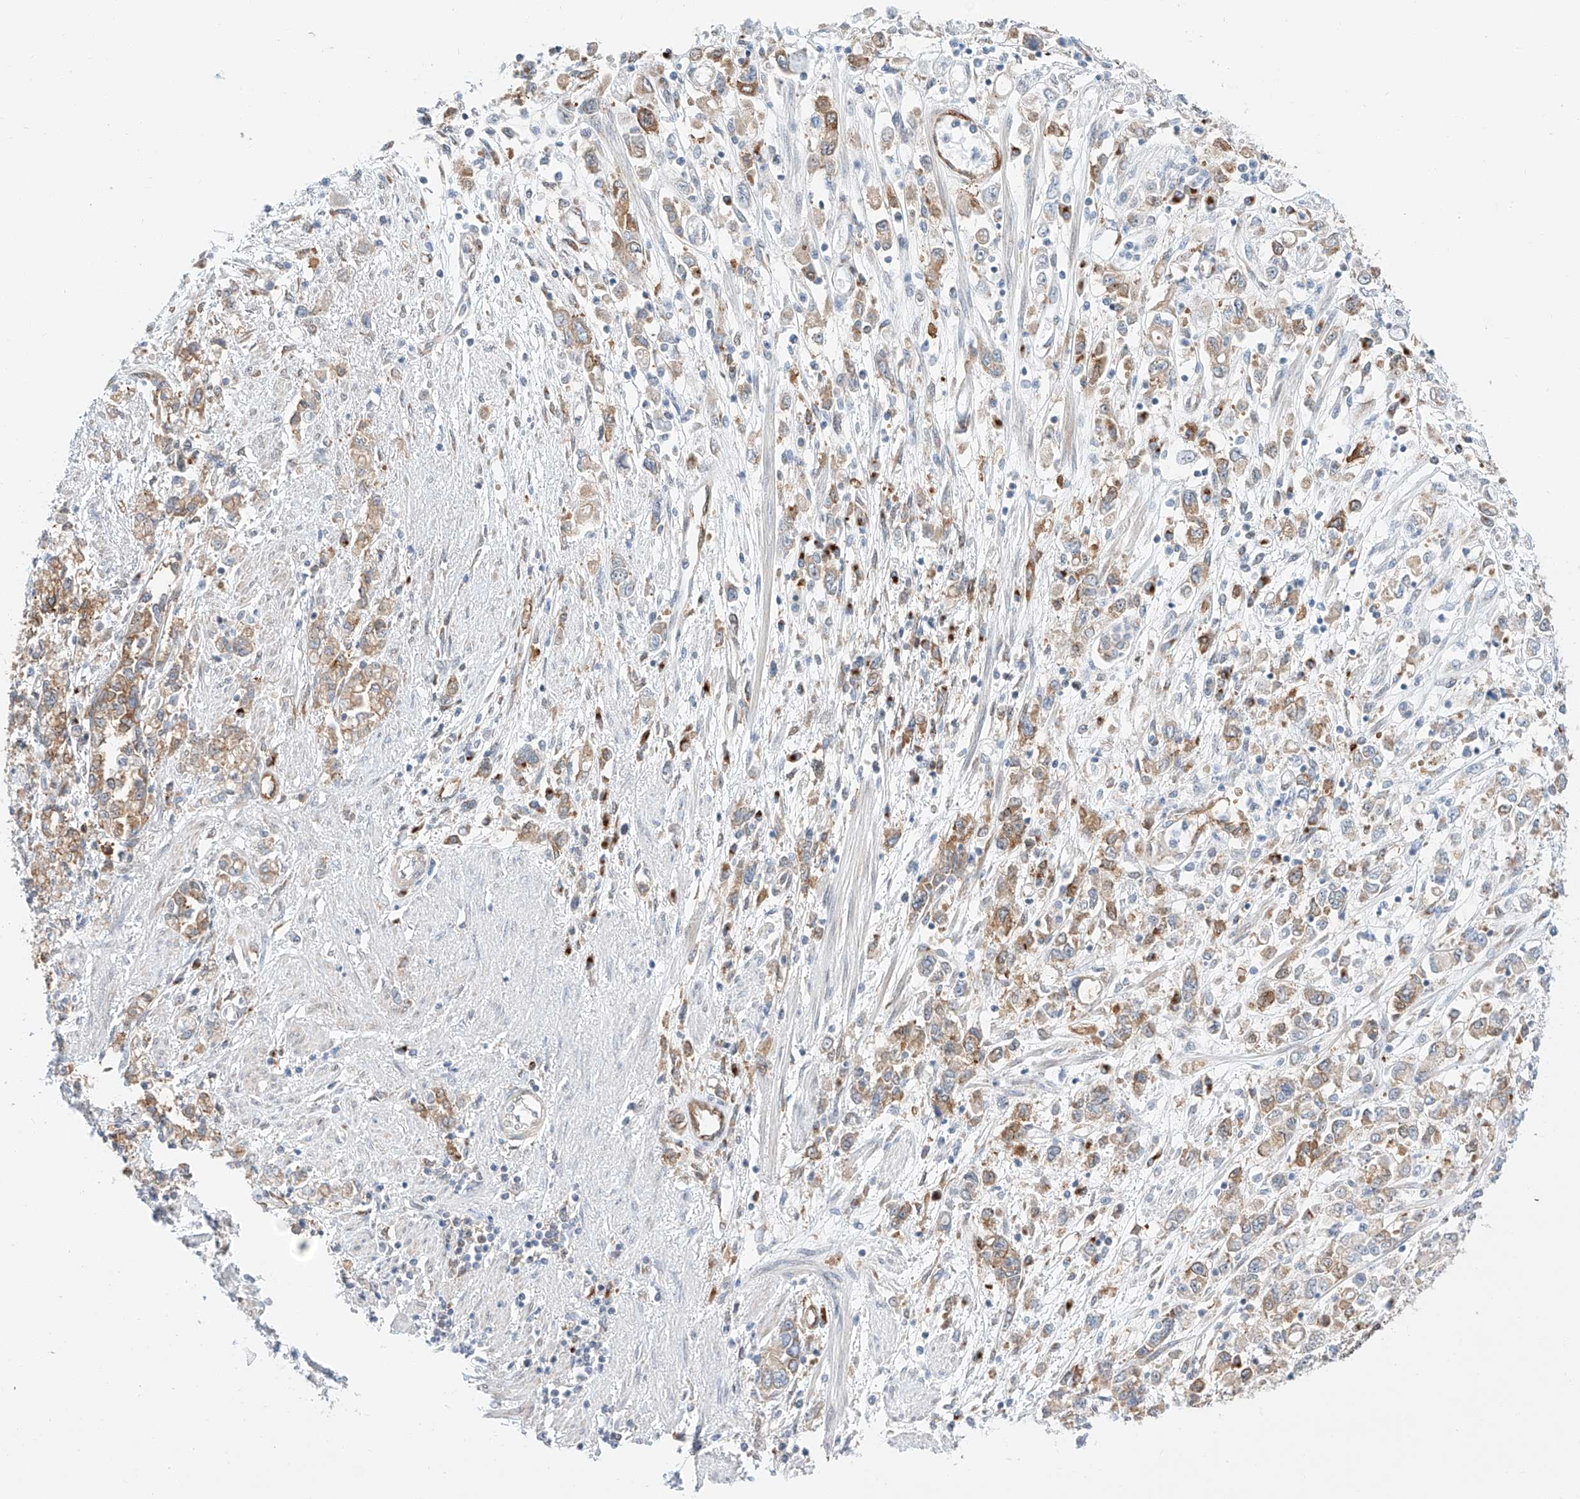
{"staining": {"intensity": "weak", "quantity": ">75%", "location": "cytoplasmic/membranous"}, "tissue": "stomach cancer", "cell_type": "Tumor cells", "image_type": "cancer", "snomed": [{"axis": "morphology", "description": "Adenocarcinoma, NOS"}, {"axis": "topography", "description": "Stomach"}], "caption": "Immunohistochemical staining of human adenocarcinoma (stomach) shows weak cytoplasmic/membranous protein expression in approximately >75% of tumor cells.", "gene": "CARMIL1", "patient": {"sex": "female", "age": 76}}